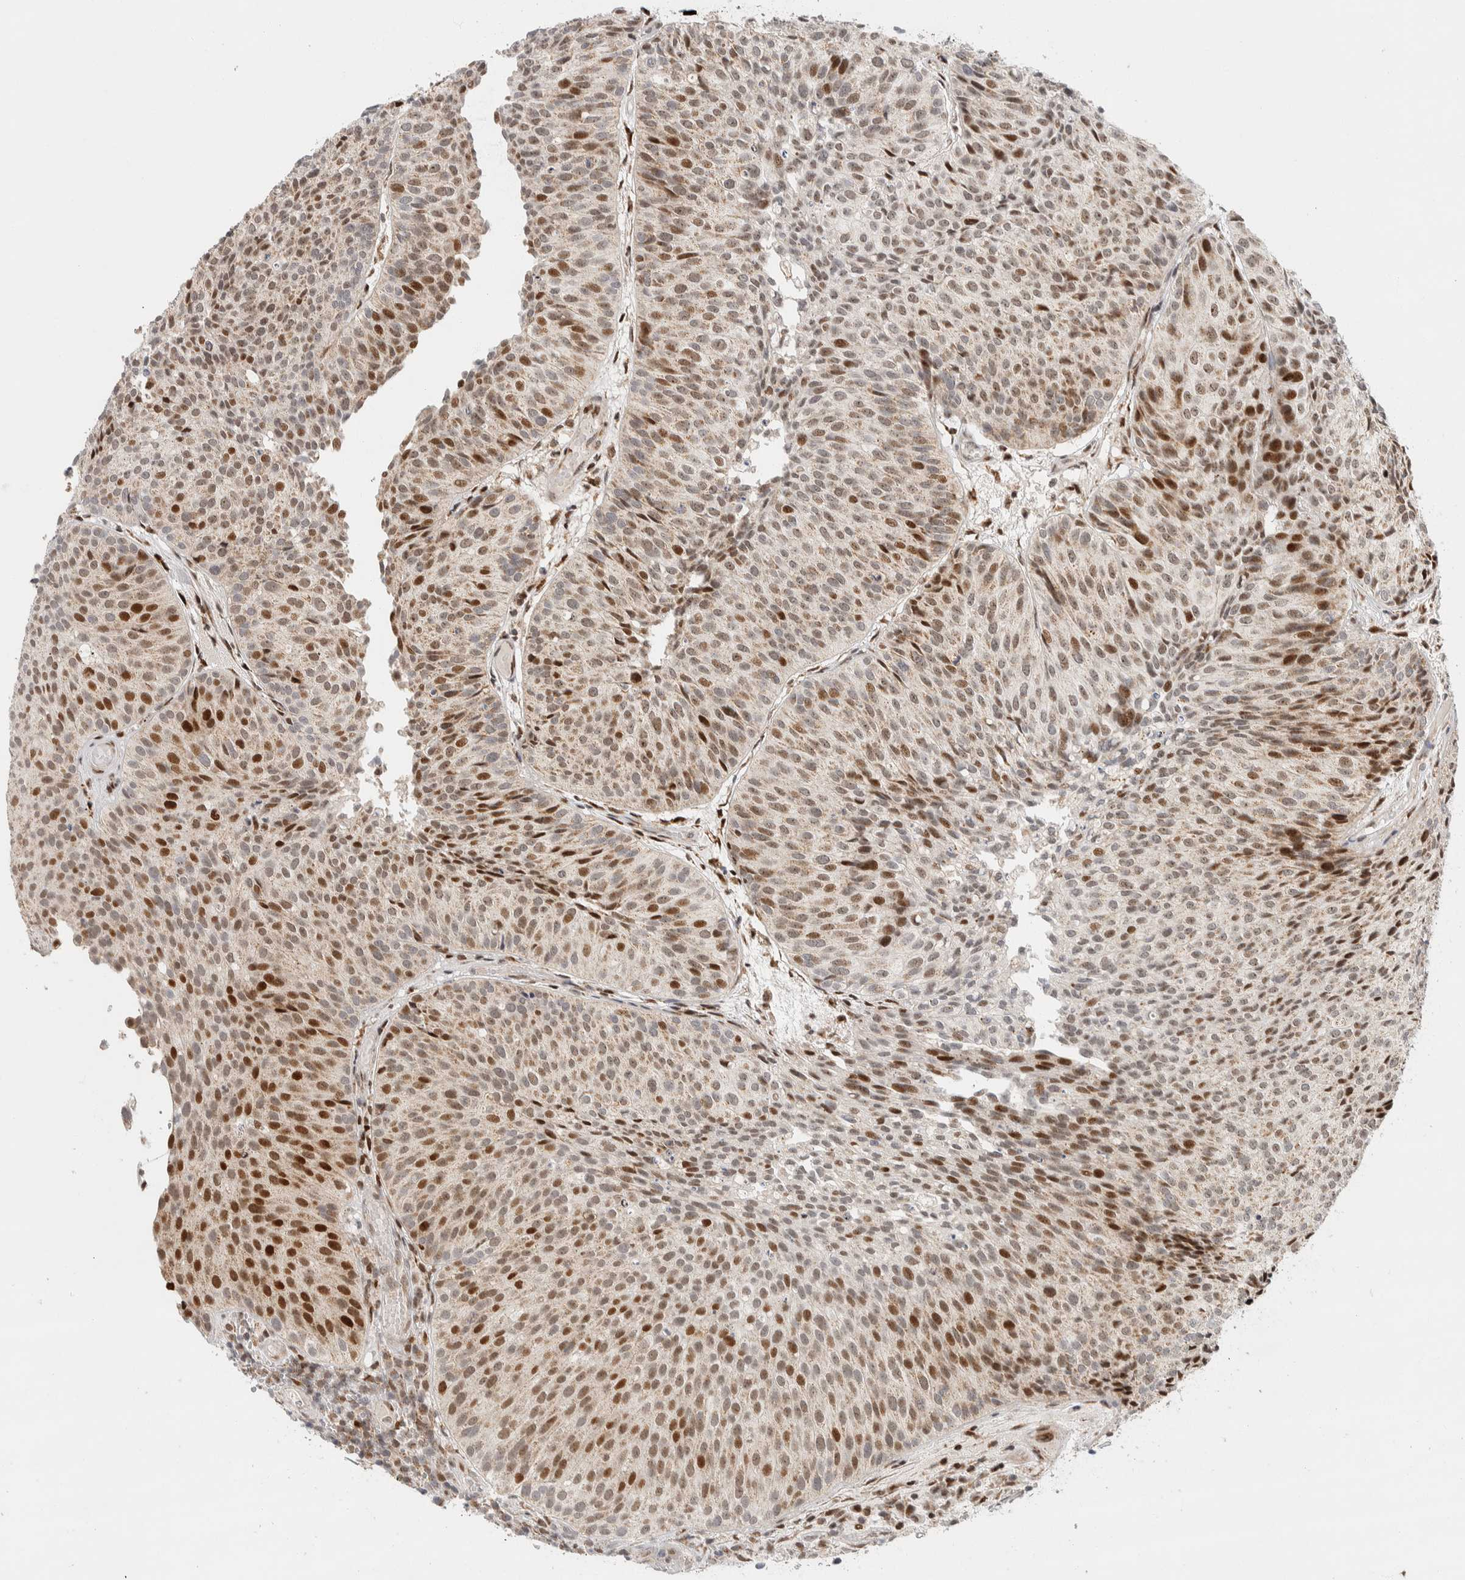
{"staining": {"intensity": "strong", "quantity": "25%-75%", "location": "cytoplasmic/membranous,nuclear"}, "tissue": "urothelial cancer", "cell_type": "Tumor cells", "image_type": "cancer", "snomed": [{"axis": "morphology", "description": "Urothelial carcinoma, Low grade"}, {"axis": "topography", "description": "Urinary bladder"}], "caption": "Protein expression analysis of low-grade urothelial carcinoma displays strong cytoplasmic/membranous and nuclear positivity in approximately 25%-75% of tumor cells.", "gene": "TSPAN32", "patient": {"sex": "male", "age": 86}}